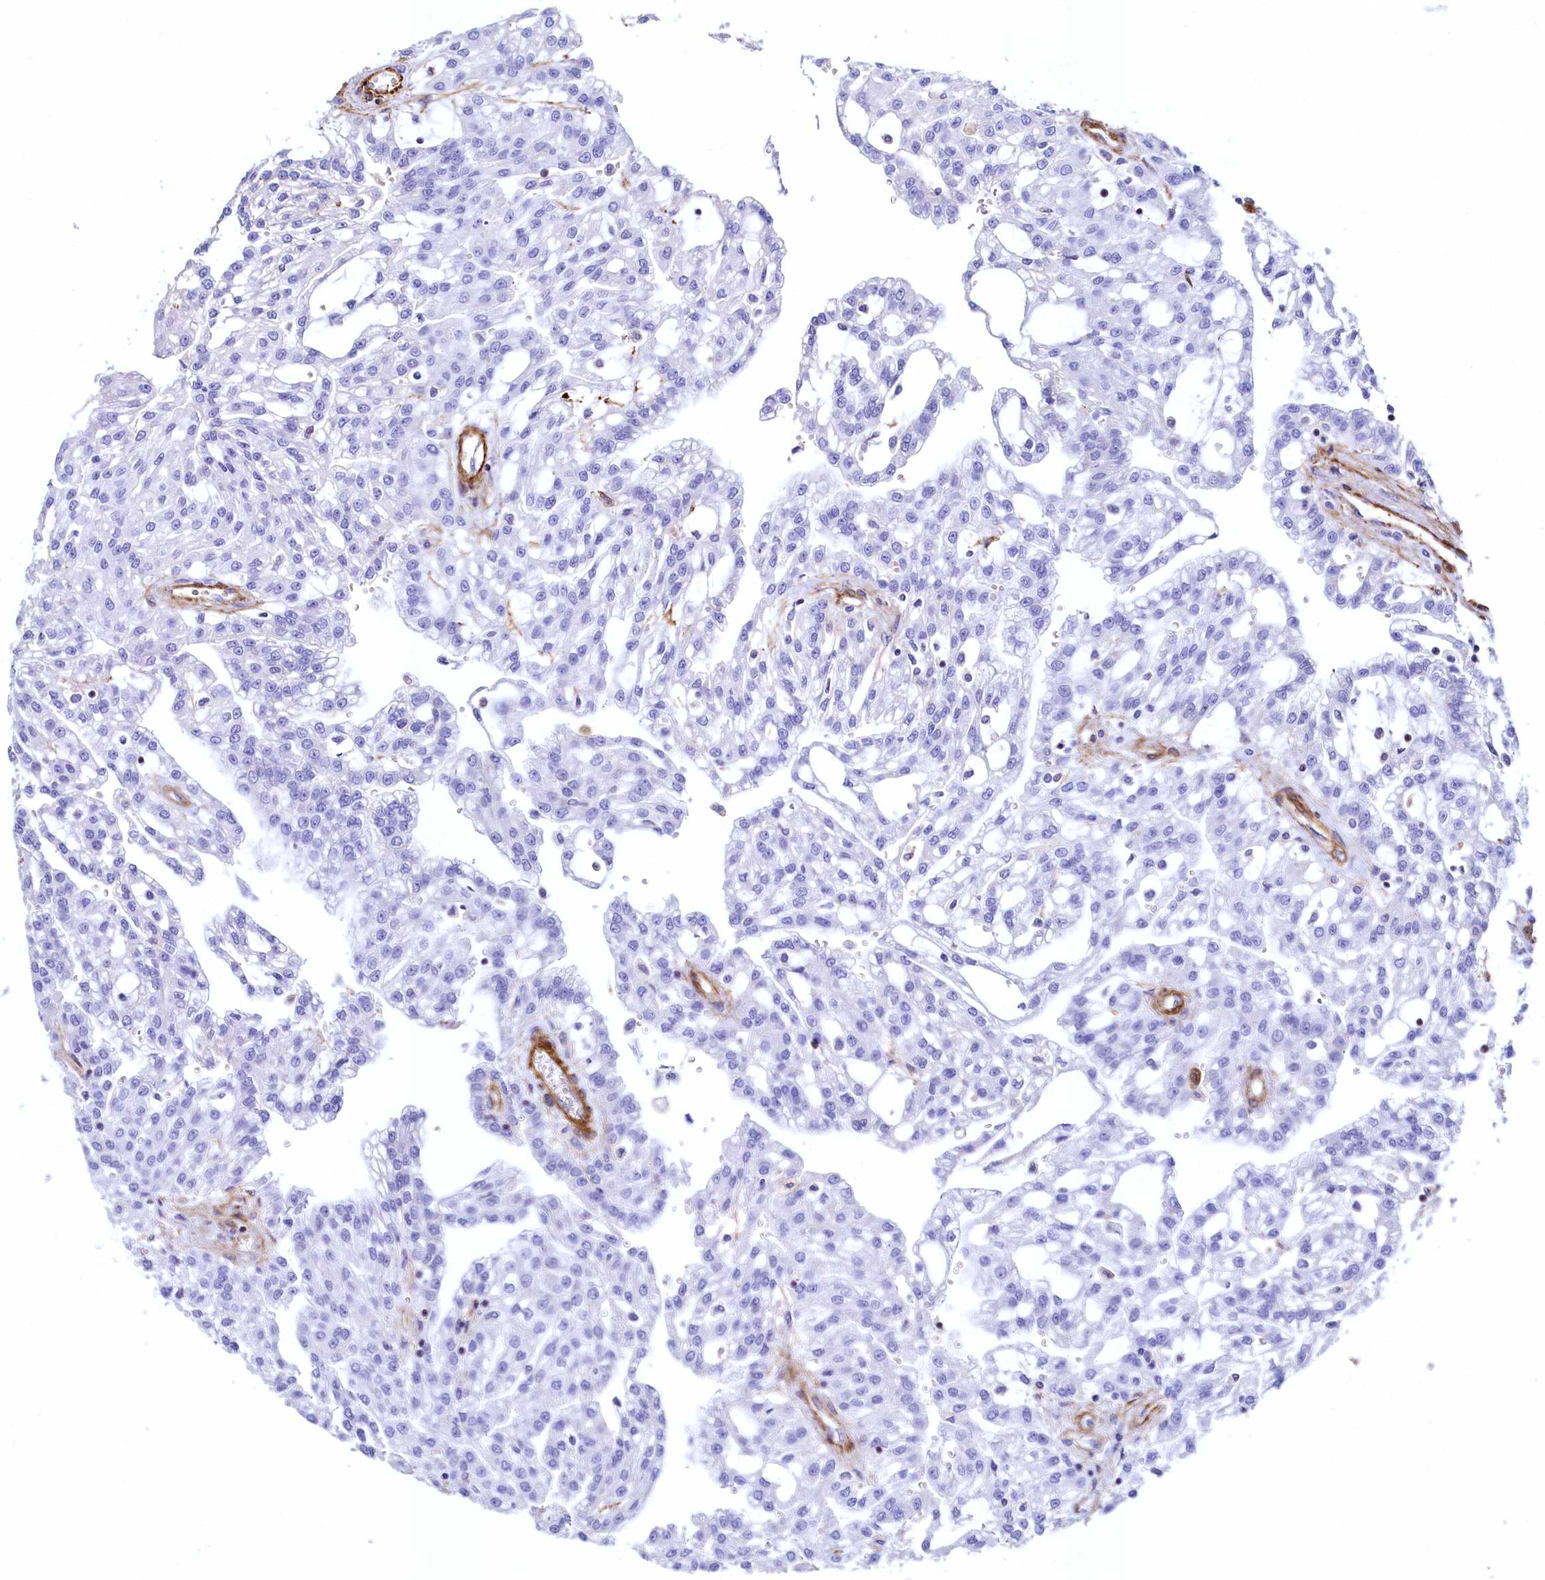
{"staining": {"intensity": "negative", "quantity": "none", "location": "none"}, "tissue": "renal cancer", "cell_type": "Tumor cells", "image_type": "cancer", "snomed": [{"axis": "morphology", "description": "Adenocarcinoma, NOS"}, {"axis": "topography", "description": "Kidney"}], "caption": "A histopathology image of renal cancer stained for a protein demonstrates no brown staining in tumor cells.", "gene": "THBS1", "patient": {"sex": "male", "age": 63}}